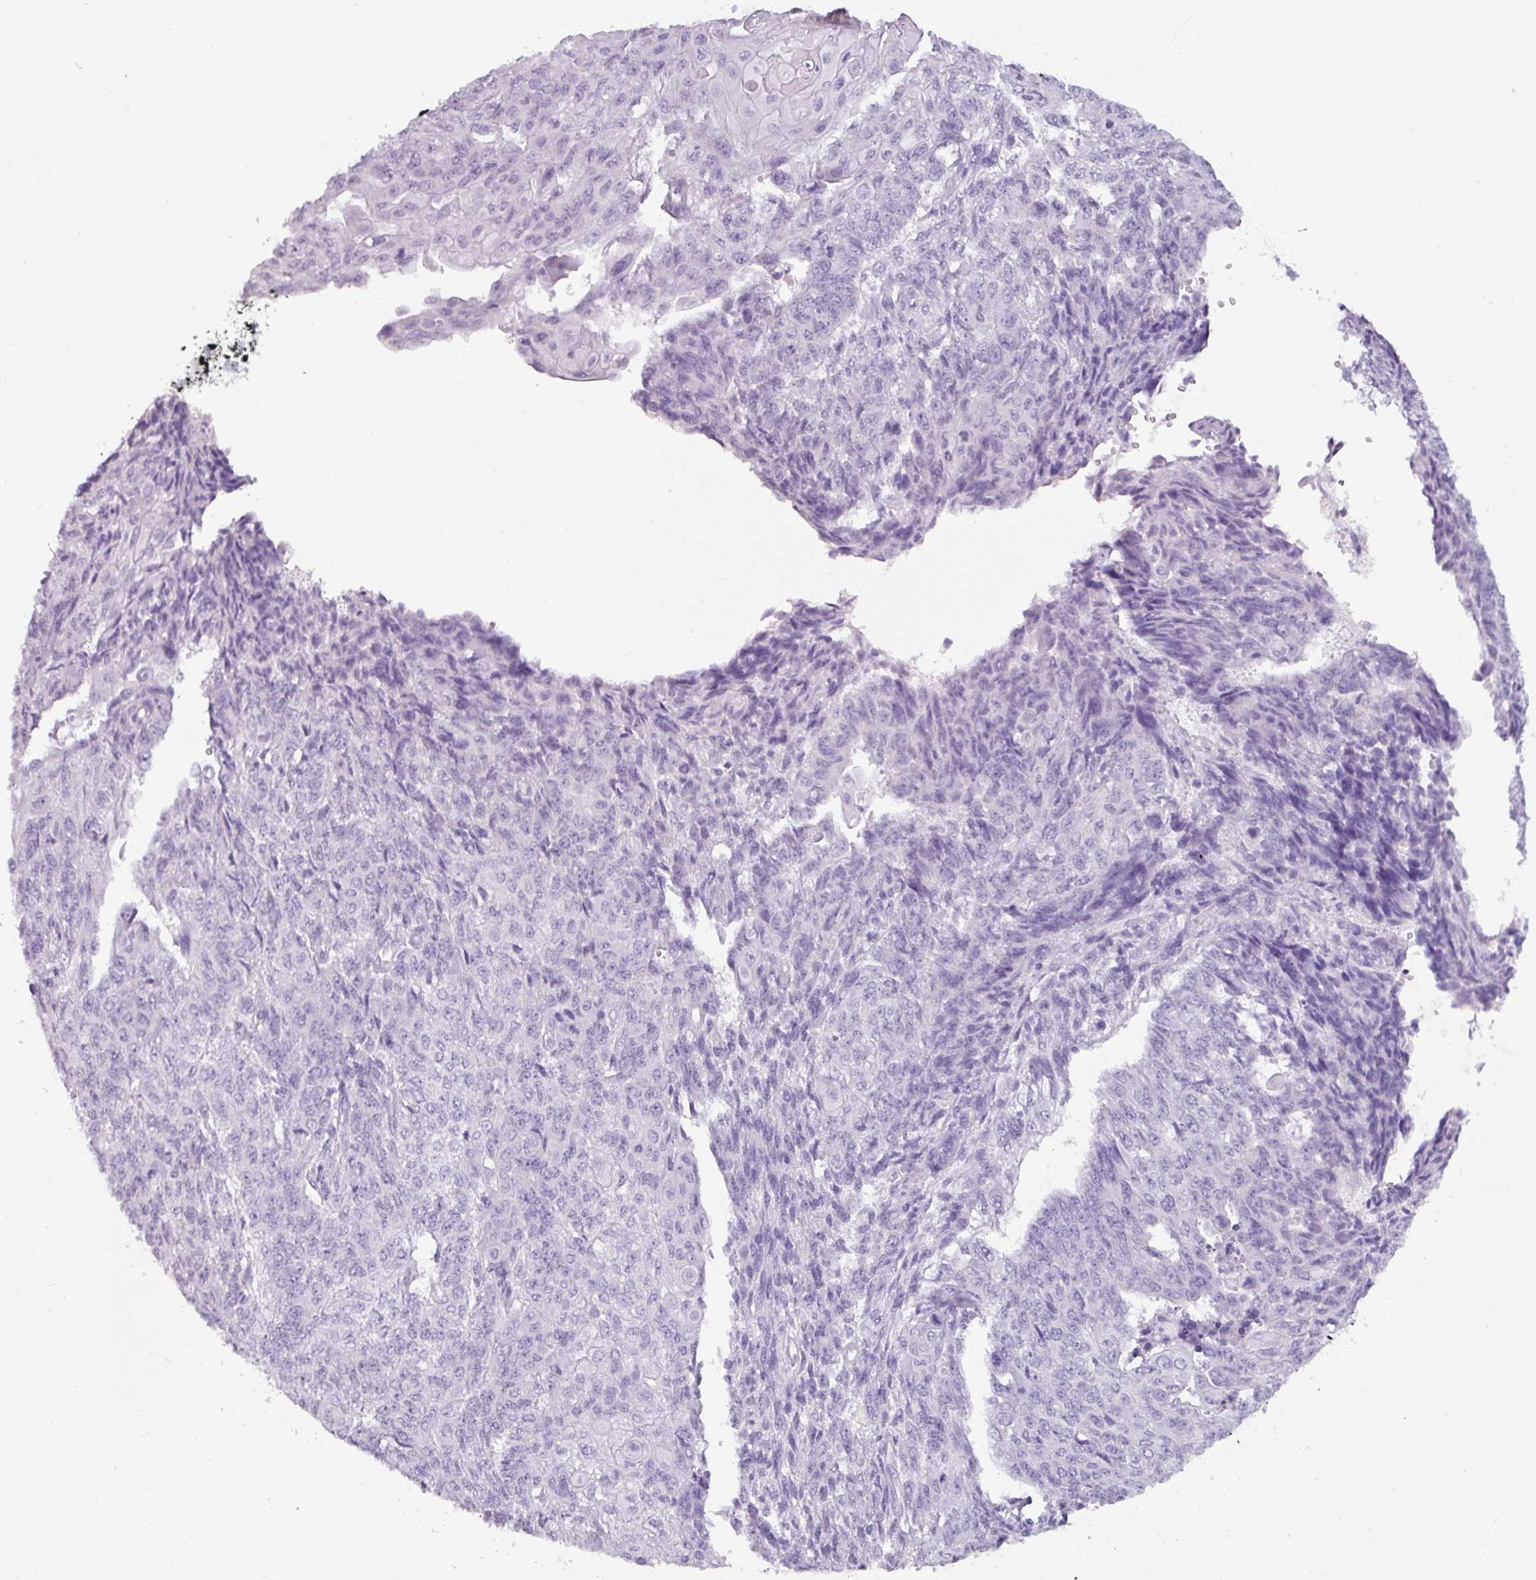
{"staining": {"intensity": "negative", "quantity": "none", "location": "none"}, "tissue": "endometrial cancer", "cell_type": "Tumor cells", "image_type": "cancer", "snomed": [{"axis": "morphology", "description": "Adenocarcinoma, NOS"}, {"axis": "topography", "description": "Endometrium"}], "caption": "This is an immunohistochemistry (IHC) micrograph of human endometrial cancer. There is no staining in tumor cells.", "gene": "NAPSA", "patient": {"sex": "female", "age": 32}}